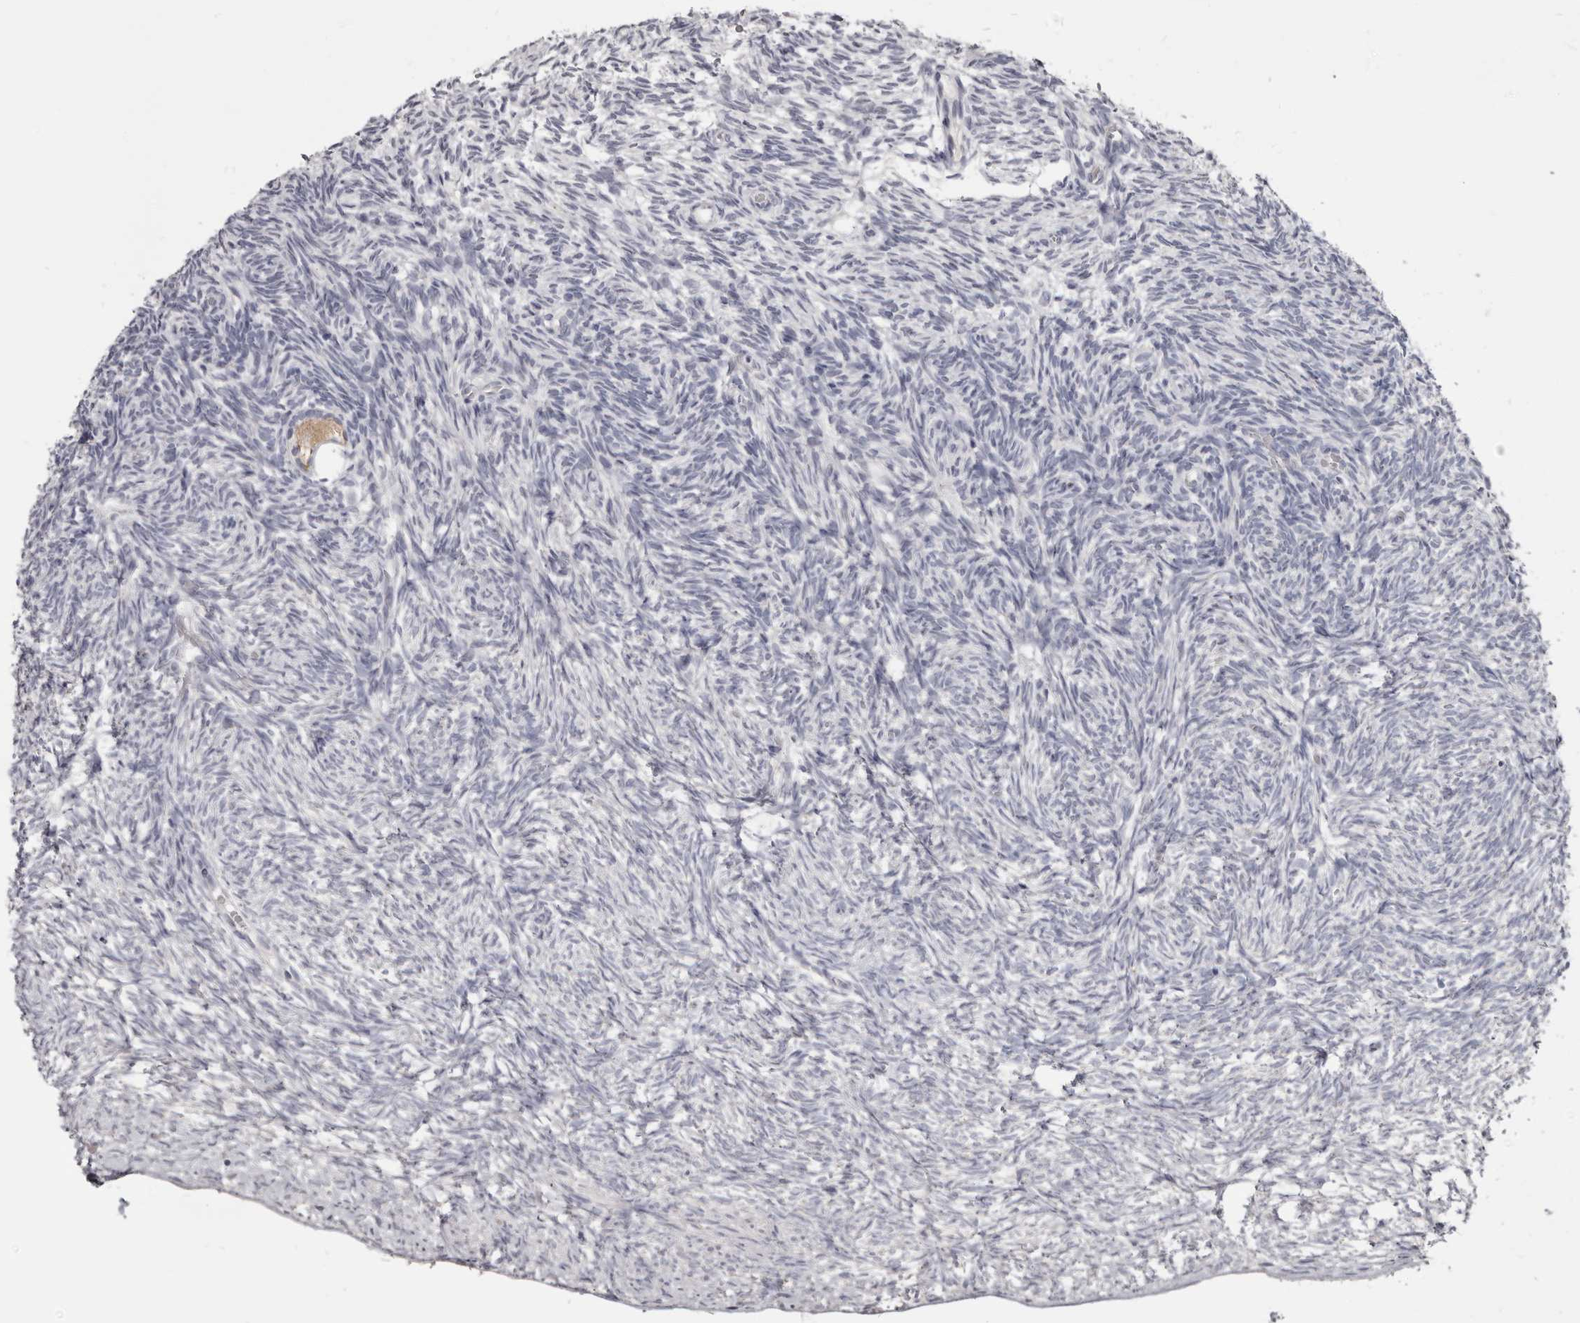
{"staining": {"intensity": "moderate", "quantity": ">75%", "location": "cytoplasmic/membranous"}, "tissue": "ovary", "cell_type": "Follicle cells", "image_type": "normal", "snomed": [{"axis": "morphology", "description": "Normal tissue, NOS"}, {"axis": "topography", "description": "Ovary"}], "caption": "Brown immunohistochemical staining in unremarkable ovary demonstrates moderate cytoplasmic/membranous staining in about >75% of follicle cells. (brown staining indicates protein expression, while blue staining denotes nuclei).", "gene": "CGN", "patient": {"sex": "female", "age": 34}}